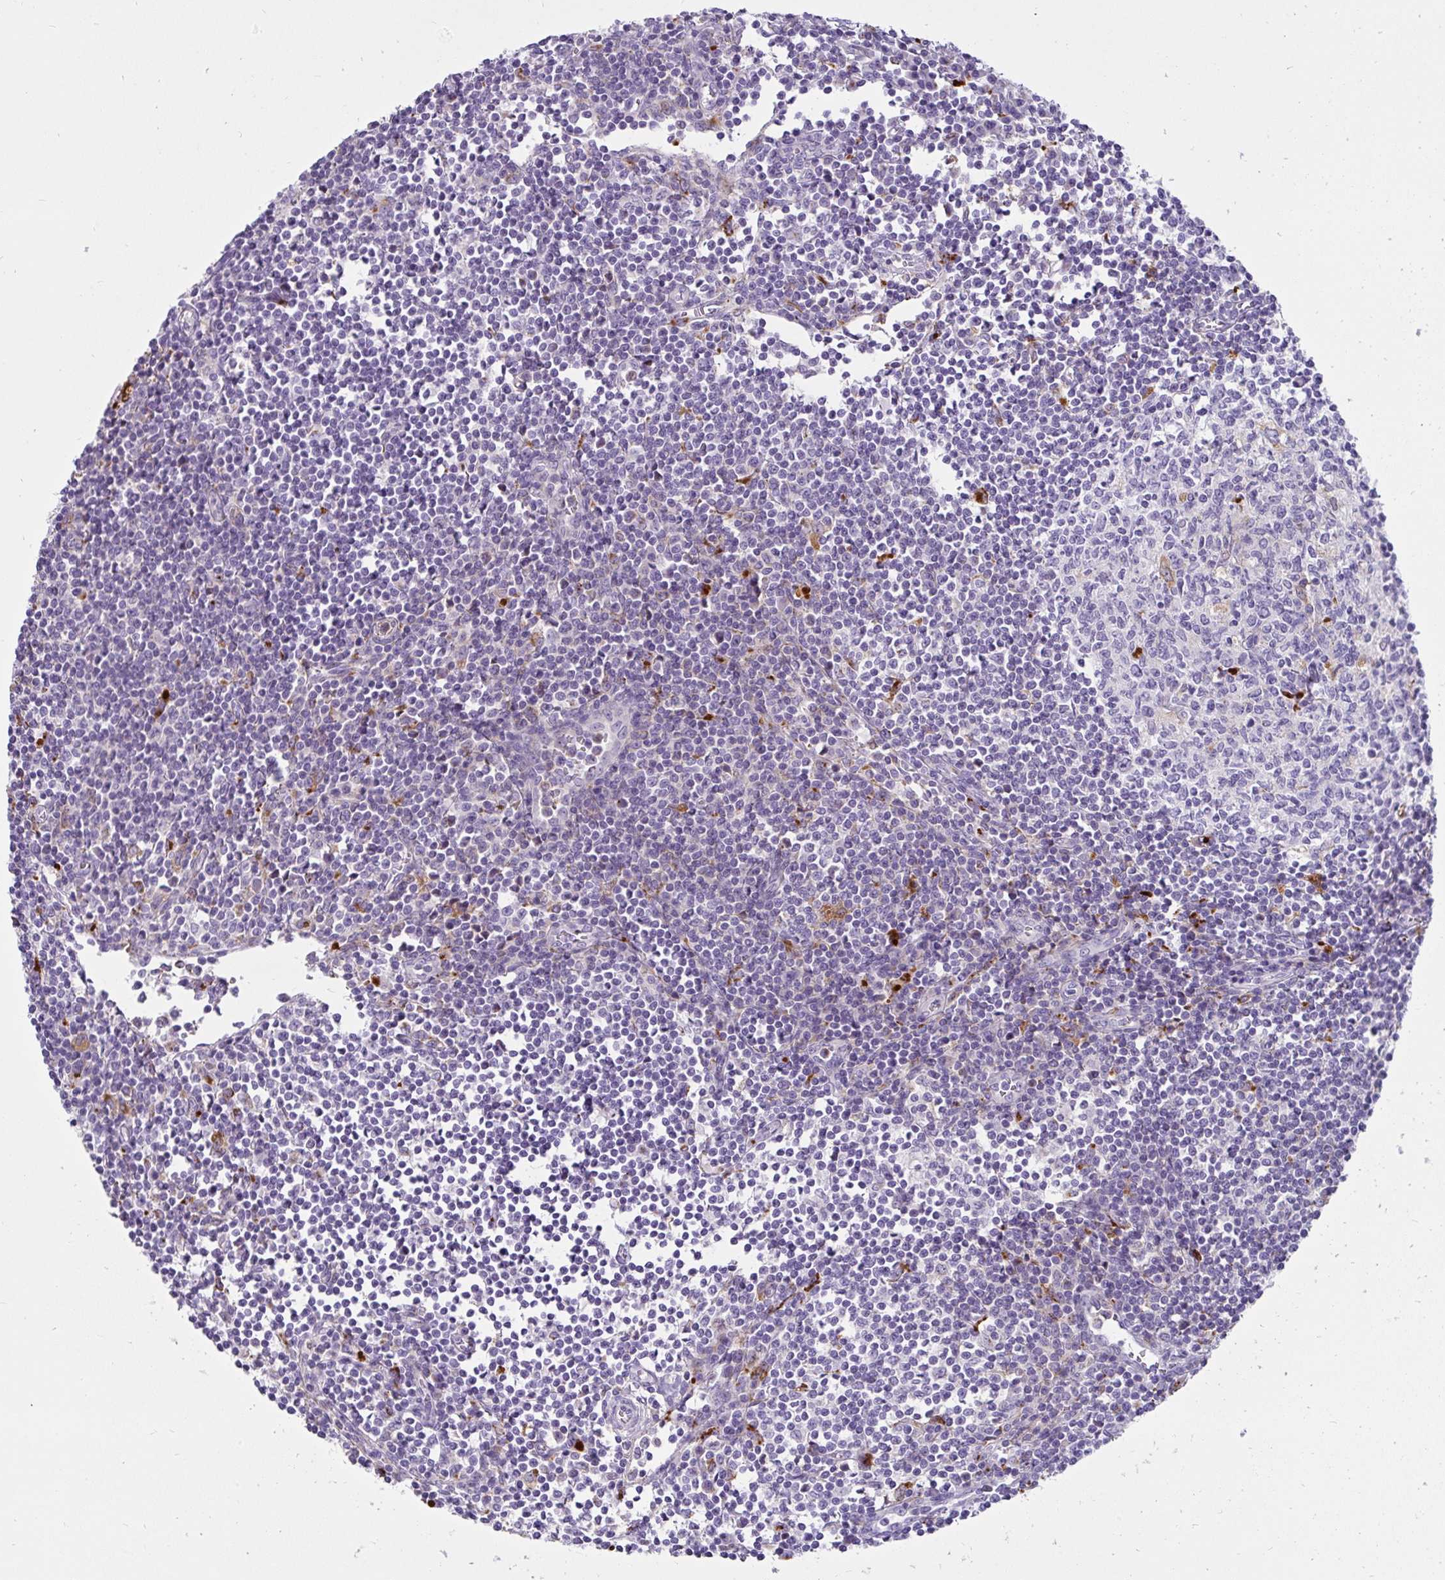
{"staining": {"intensity": "negative", "quantity": "none", "location": "none"}, "tissue": "lymph node", "cell_type": "Germinal center cells", "image_type": "normal", "snomed": [{"axis": "morphology", "description": "Normal tissue, NOS"}, {"axis": "topography", "description": "Lymph node"}], "caption": "IHC of unremarkable human lymph node shows no positivity in germinal center cells.", "gene": "CTSZ", "patient": {"sex": "male", "age": 67}}